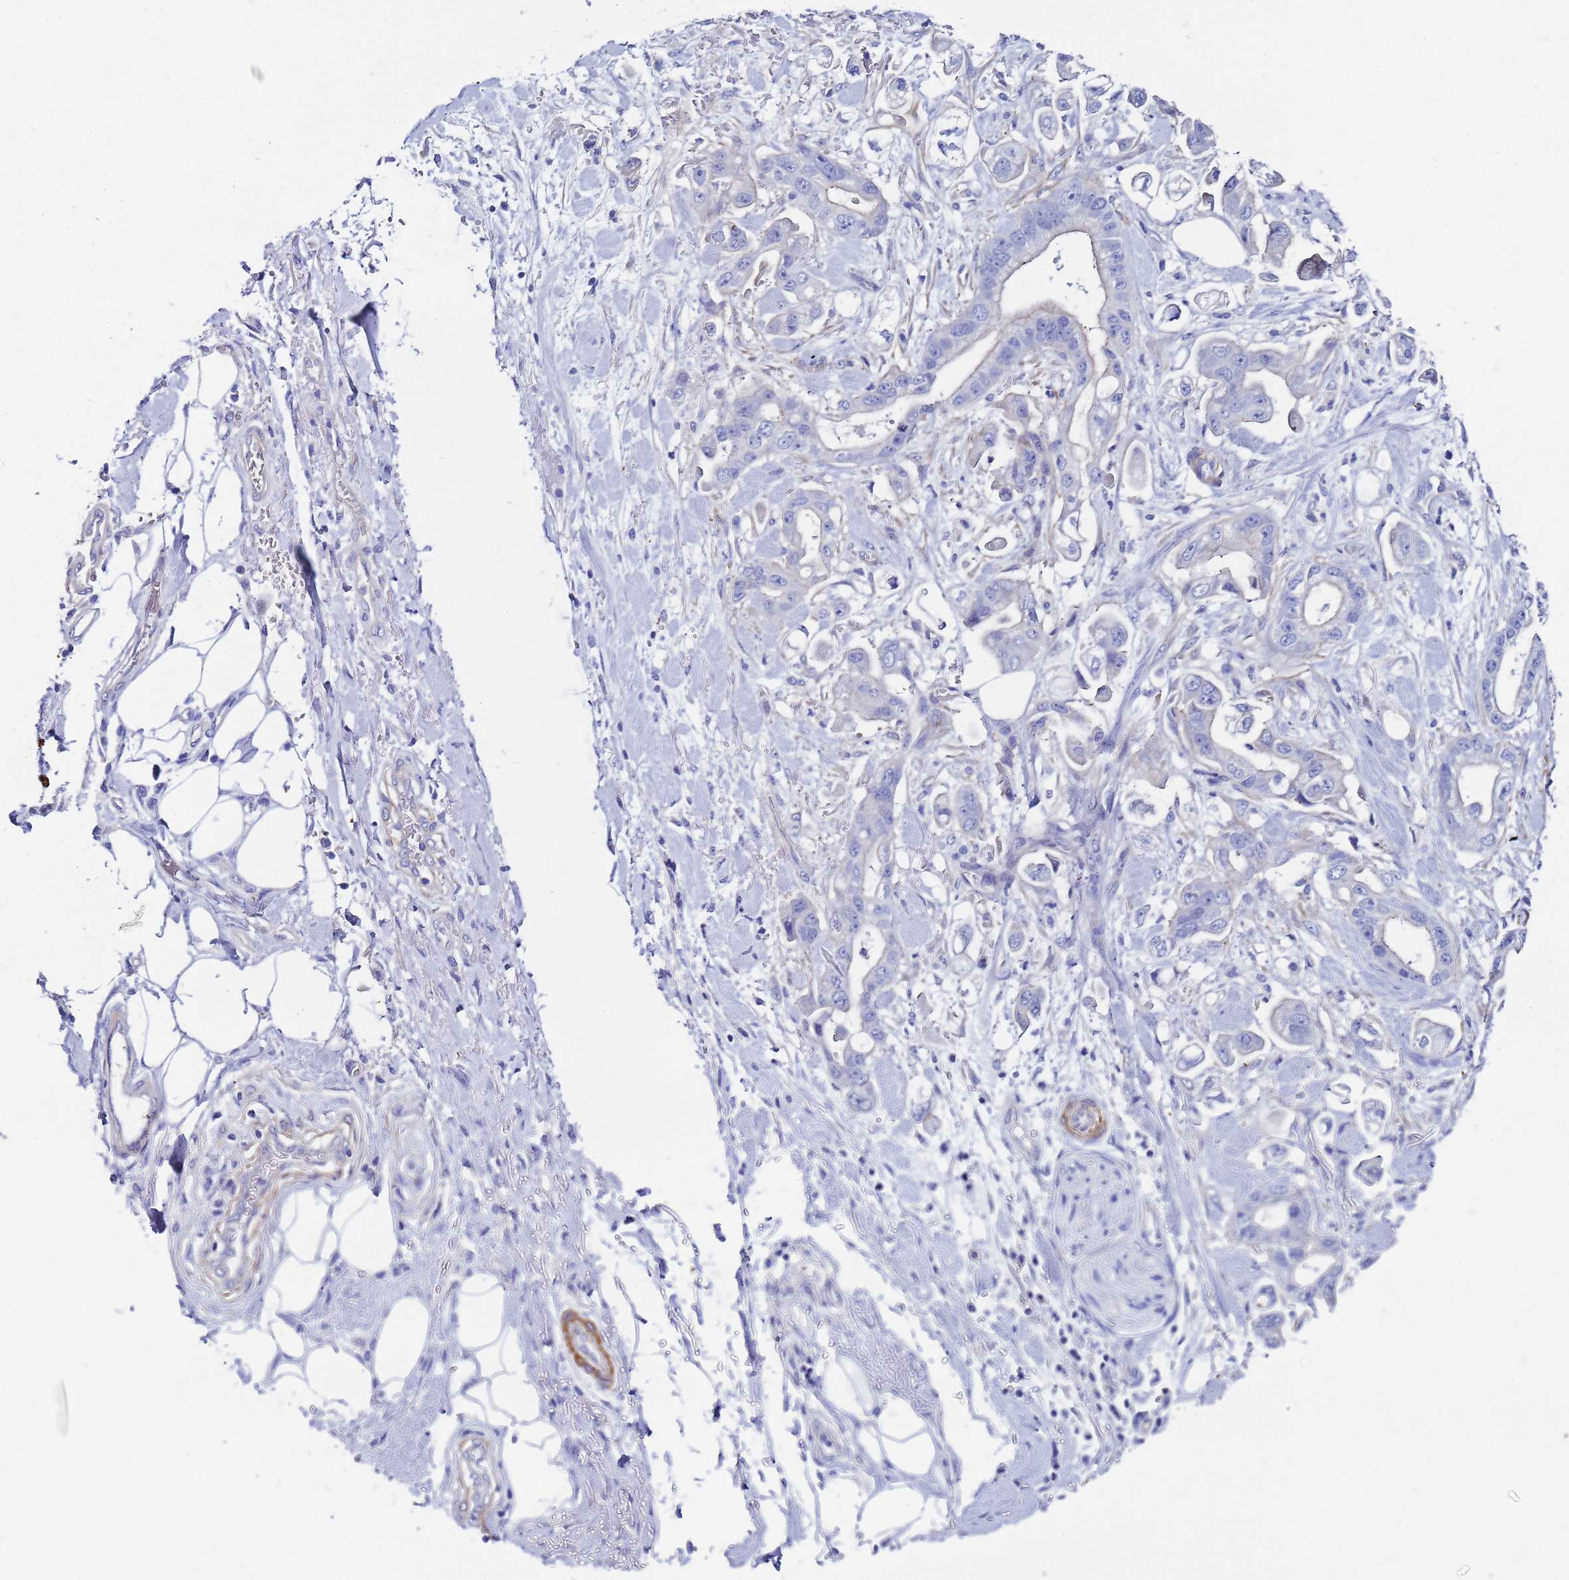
{"staining": {"intensity": "negative", "quantity": "none", "location": "none"}, "tissue": "stomach cancer", "cell_type": "Tumor cells", "image_type": "cancer", "snomed": [{"axis": "morphology", "description": "Adenocarcinoma, NOS"}, {"axis": "topography", "description": "Stomach"}], "caption": "Photomicrograph shows no protein expression in tumor cells of adenocarcinoma (stomach) tissue.", "gene": "RAB39B", "patient": {"sex": "male", "age": 62}}